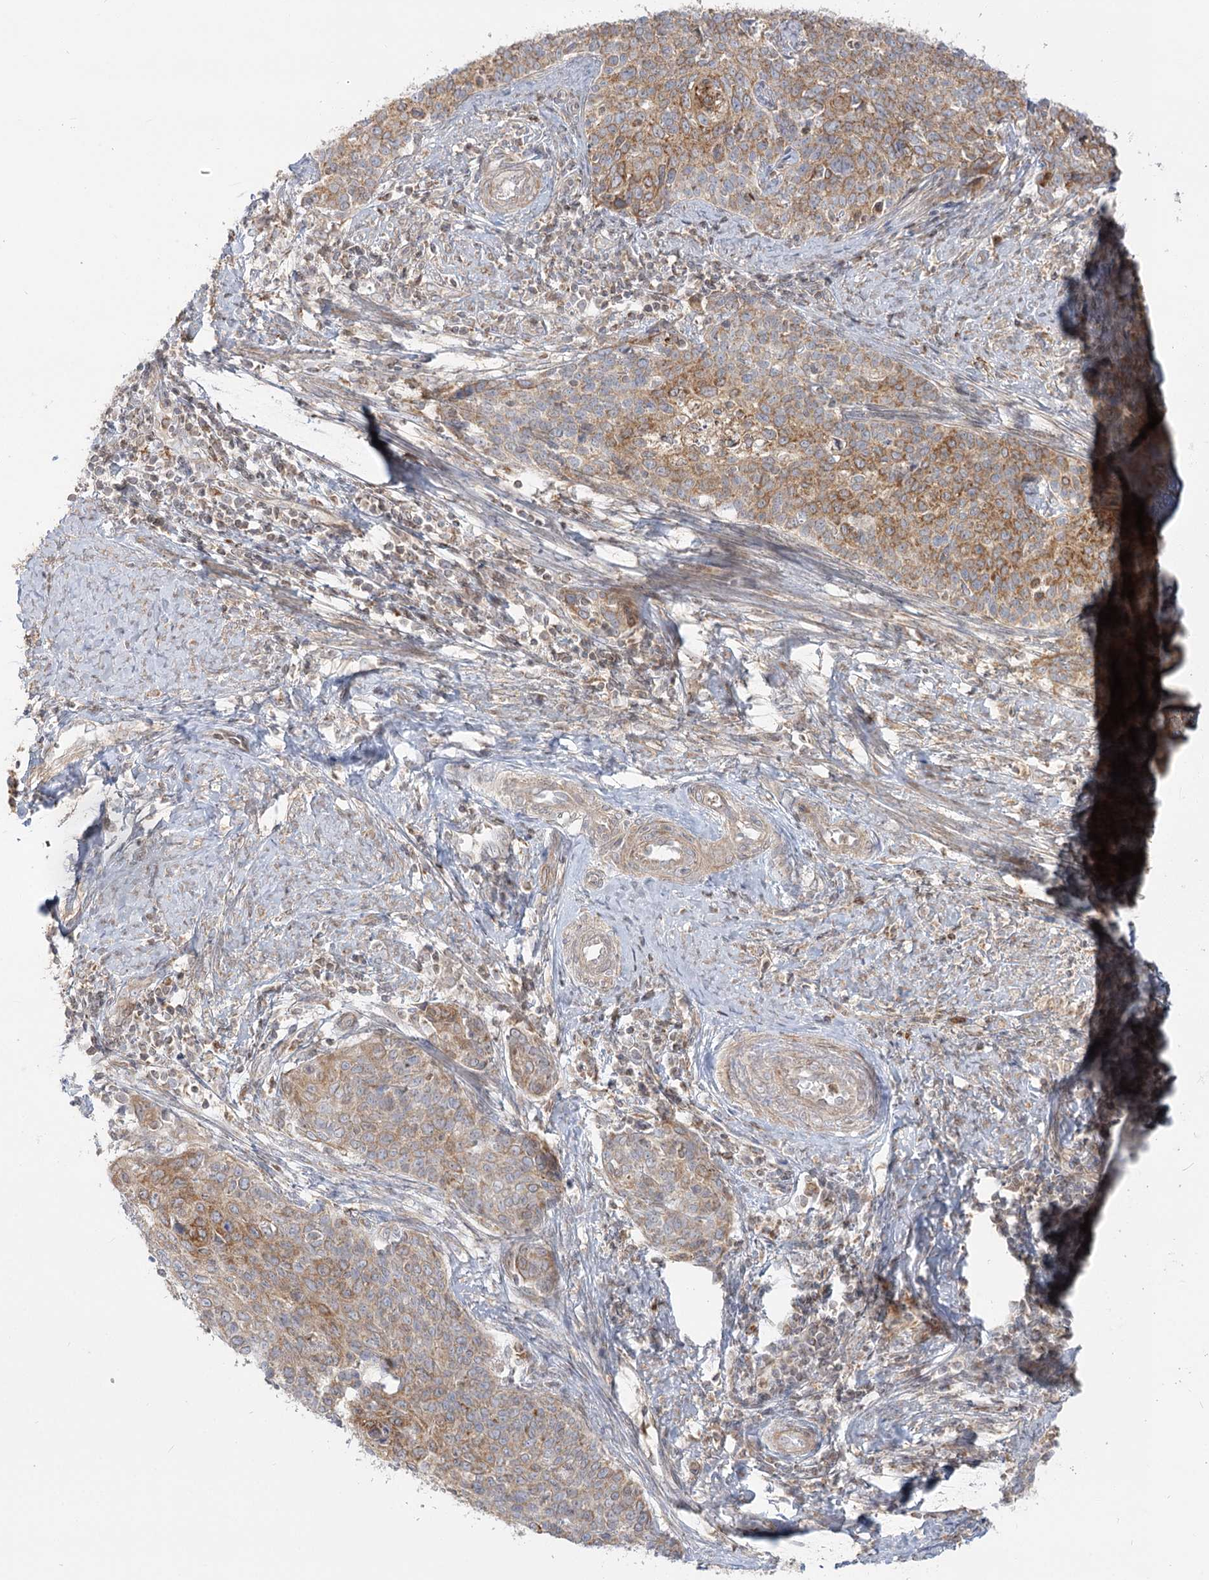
{"staining": {"intensity": "moderate", "quantity": ">75%", "location": "cytoplasmic/membranous"}, "tissue": "cervical cancer", "cell_type": "Tumor cells", "image_type": "cancer", "snomed": [{"axis": "morphology", "description": "Squamous cell carcinoma, NOS"}, {"axis": "topography", "description": "Cervix"}], "caption": "Immunohistochemical staining of cervical squamous cell carcinoma displays medium levels of moderate cytoplasmic/membranous positivity in approximately >75% of tumor cells.", "gene": "MTMR3", "patient": {"sex": "female", "age": 39}}